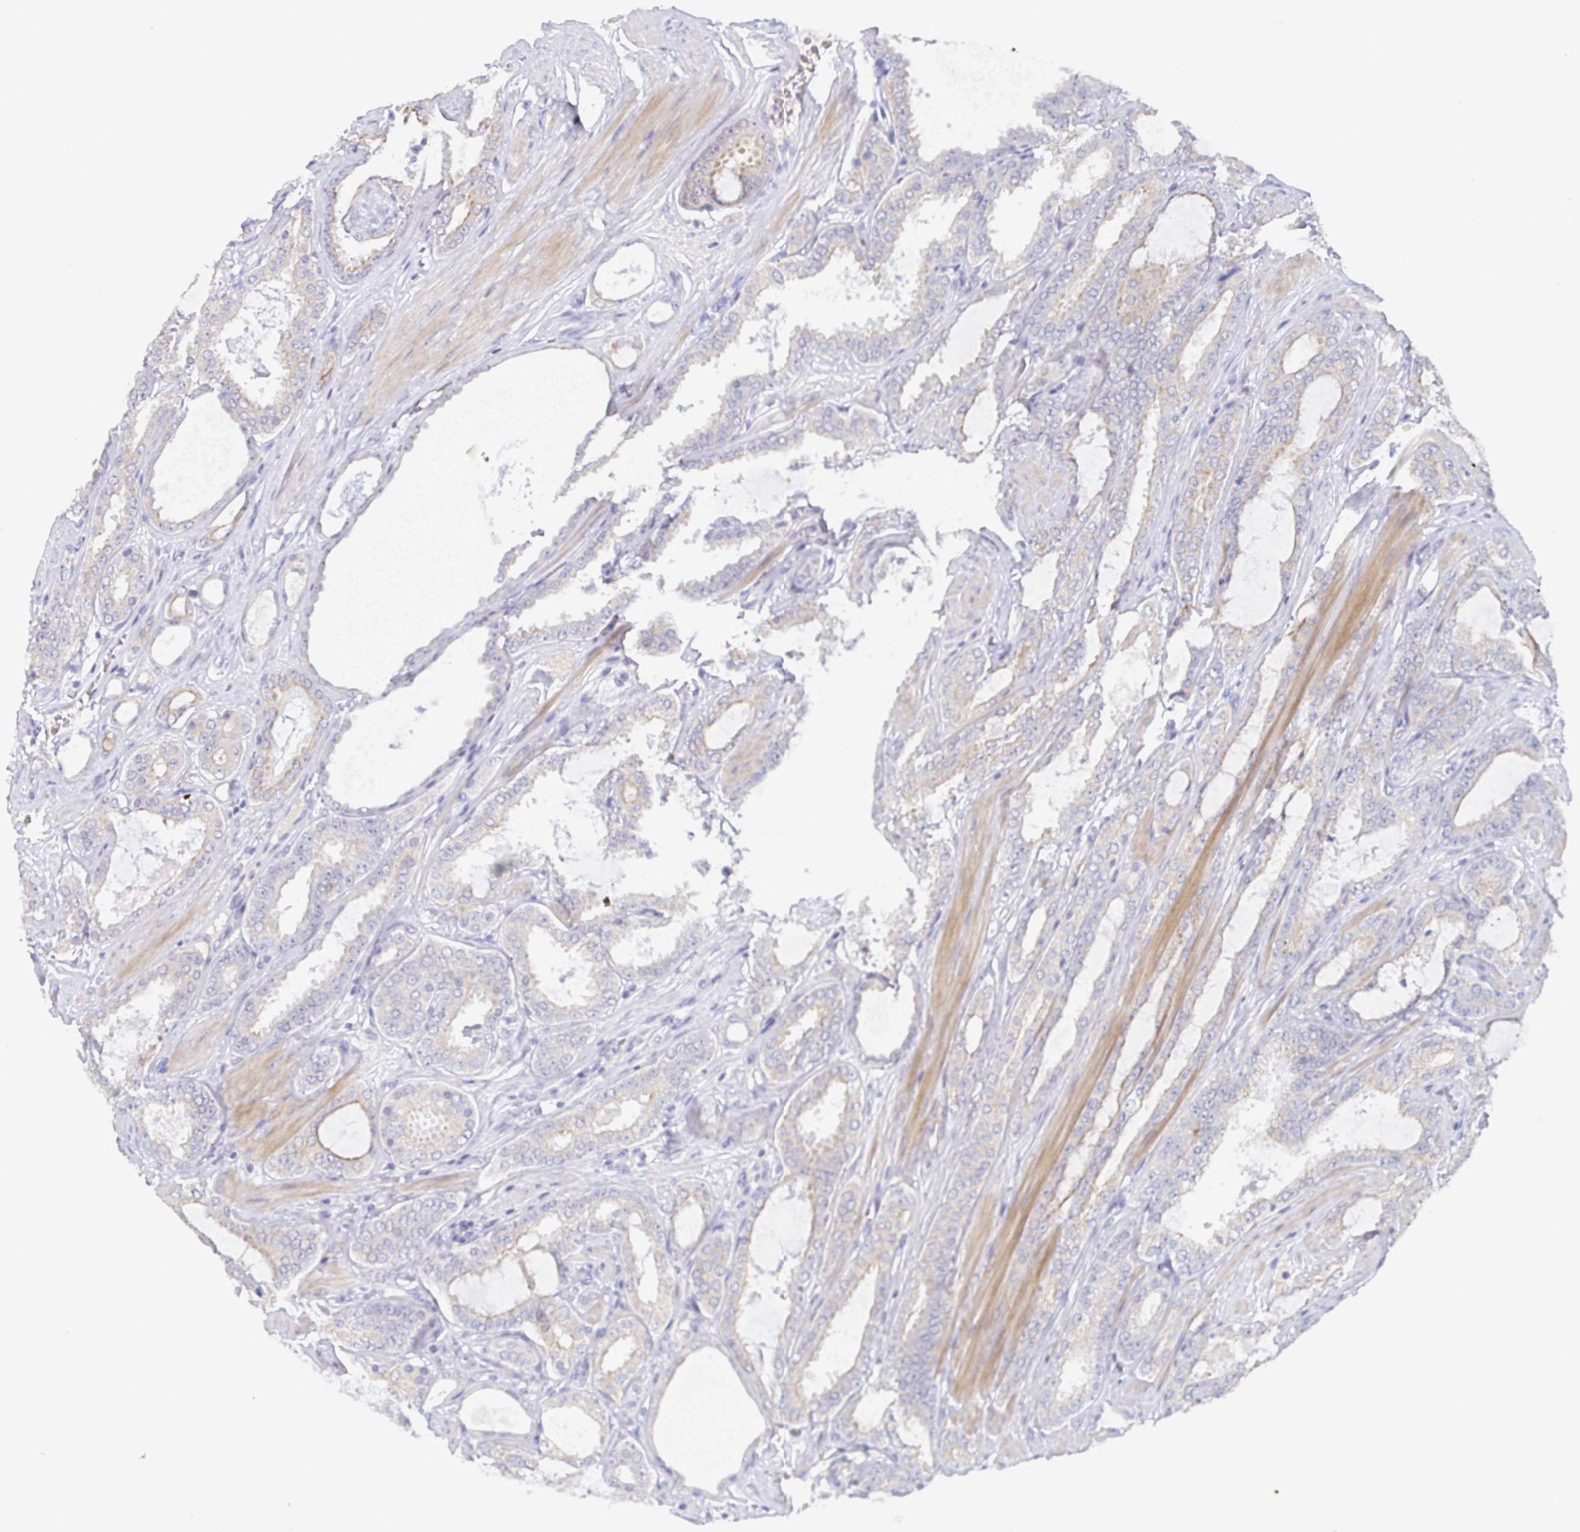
{"staining": {"intensity": "negative", "quantity": "none", "location": "none"}, "tissue": "prostate cancer", "cell_type": "Tumor cells", "image_type": "cancer", "snomed": [{"axis": "morphology", "description": "Adenocarcinoma, High grade"}, {"axis": "topography", "description": "Prostate"}], "caption": "There is no significant expression in tumor cells of prostate cancer (high-grade adenocarcinoma).", "gene": "RHOV", "patient": {"sex": "male", "age": 63}}